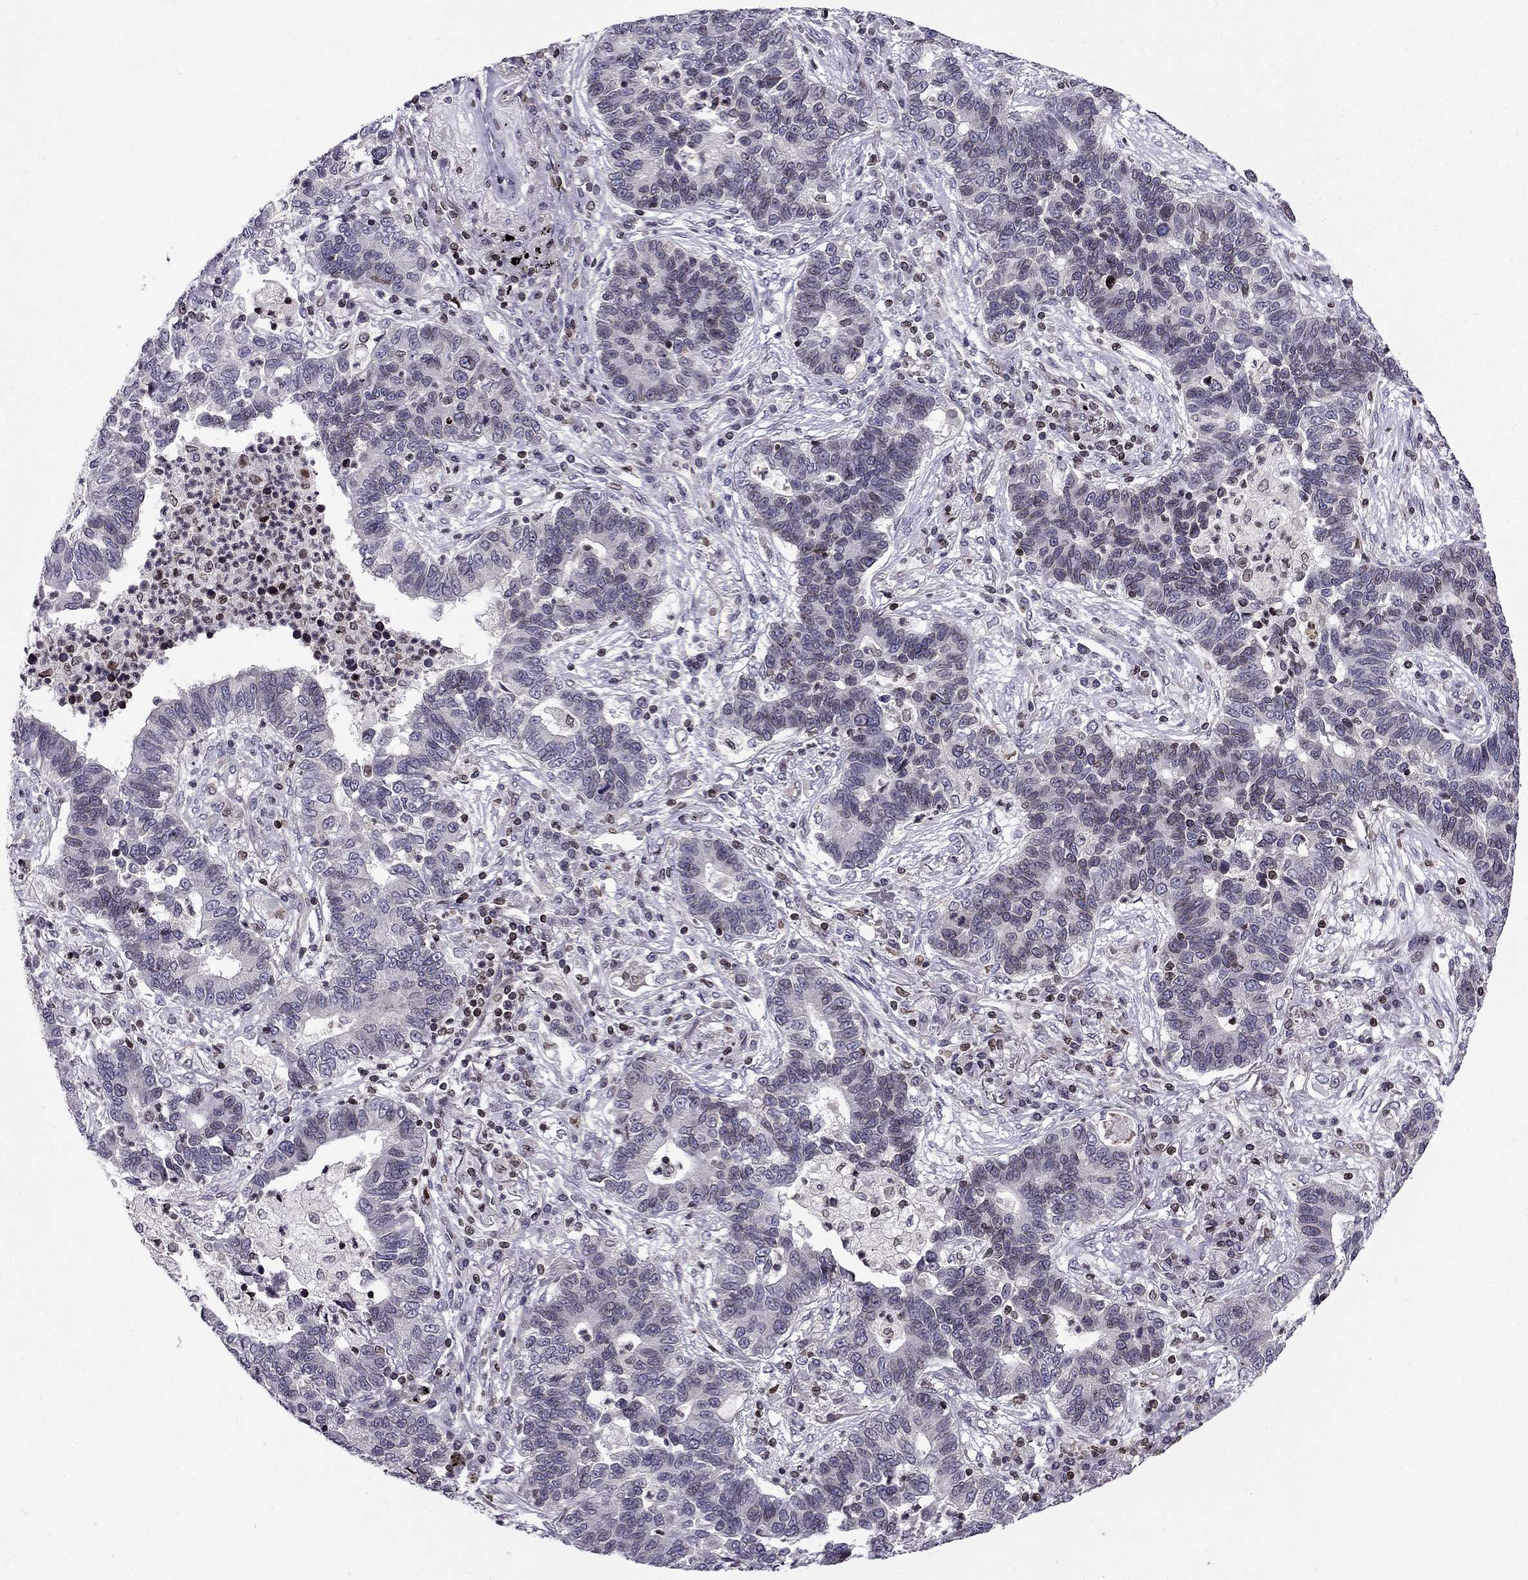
{"staining": {"intensity": "negative", "quantity": "none", "location": "none"}, "tissue": "lung cancer", "cell_type": "Tumor cells", "image_type": "cancer", "snomed": [{"axis": "morphology", "description": "Adenocarcinoma, NOS"}, {"axis": "topography", "description": "Lung"}], "caption": "An immunohistochemistry photomicrograph of adenocarcinoma (lung) is shown. There is no staining in tumor cells of adenocarcinoma (lung).", "gene": "CDC42BPA", "patient": {"sex": "female", "age": 57}}